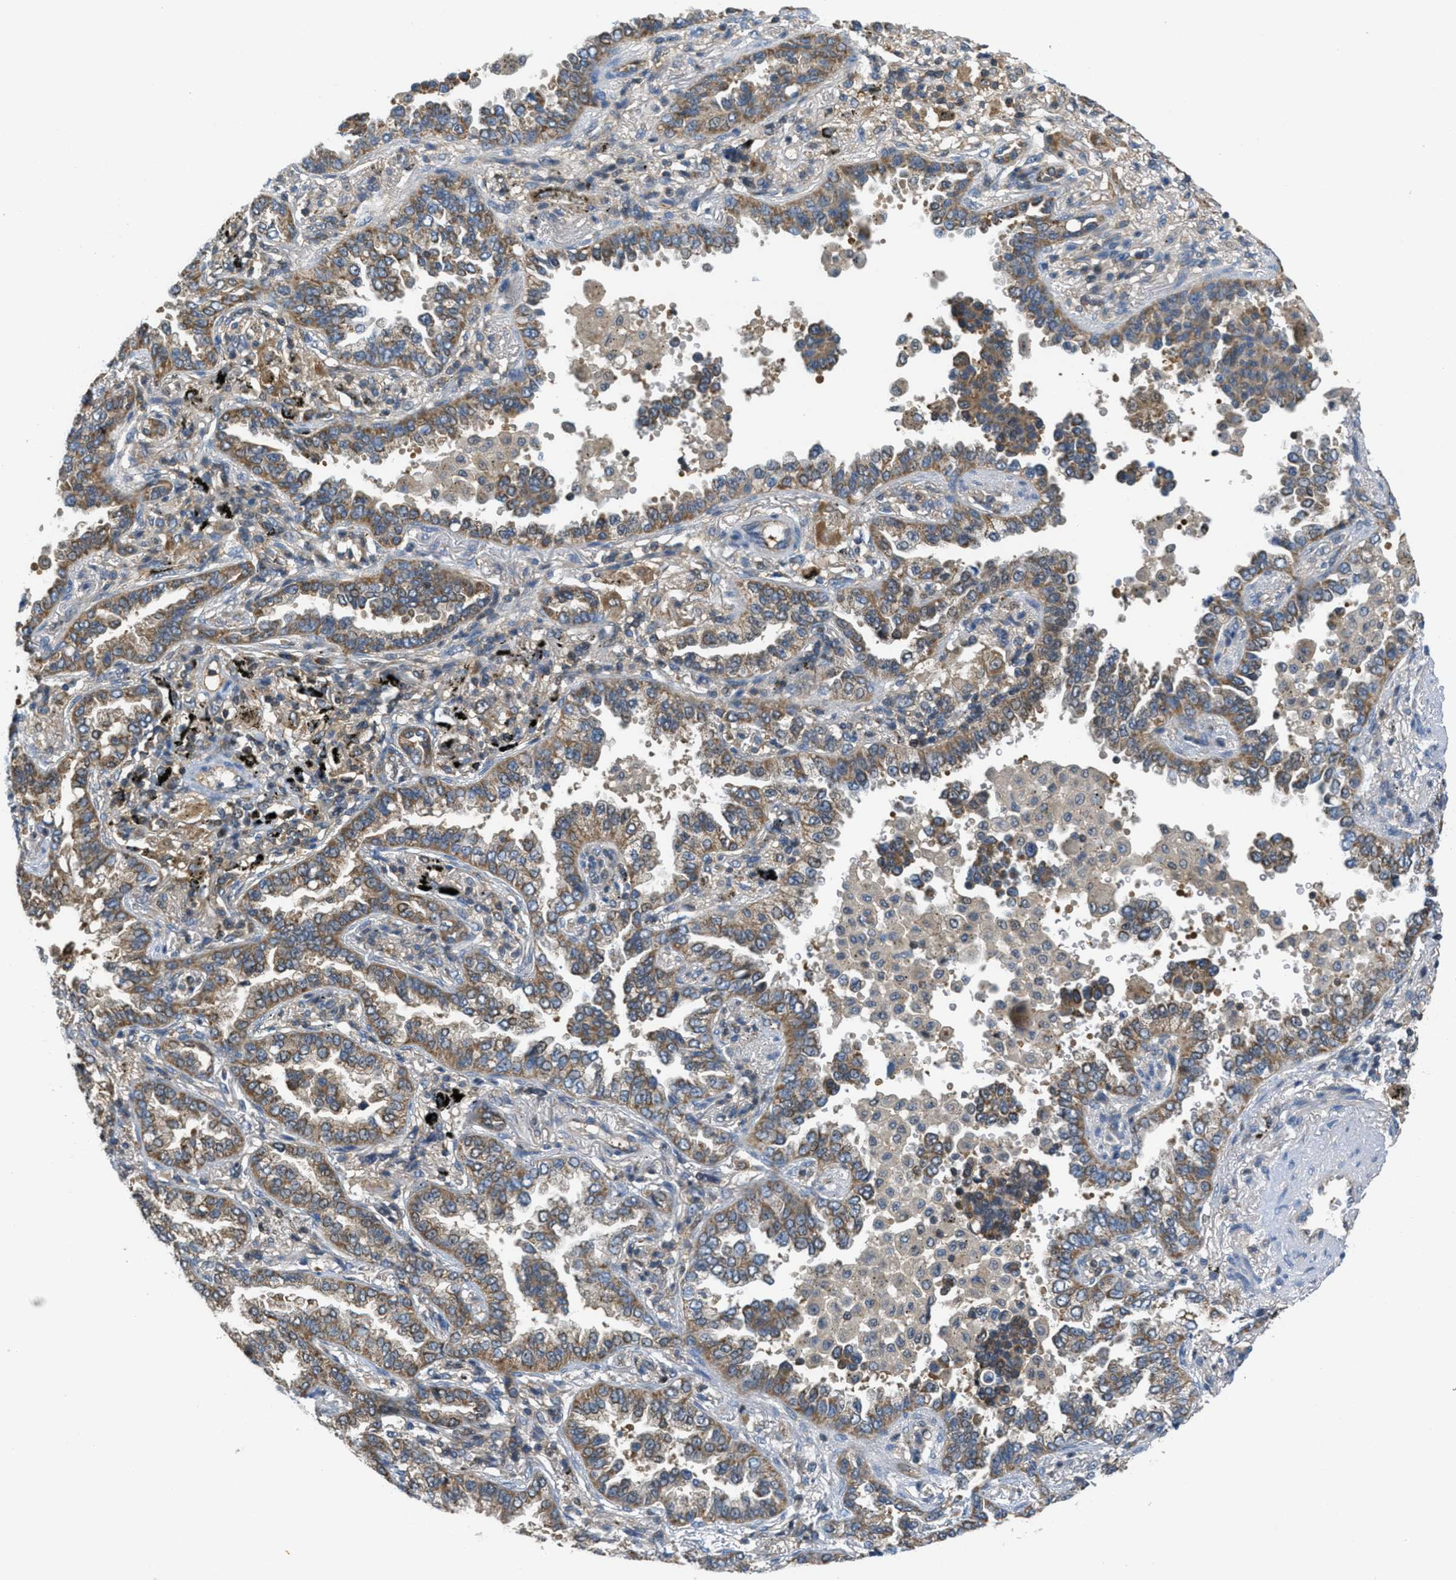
{"staining": {"intensity": "weak", "quantity": ">75%", "location": "cytoplasmic/membranous"}, "tissue": "lung cancer", "cell_type": "Tumor cells", "image_type": "cancer", "snomed": [{"axis": "morphology", "description": "Normal tissue, NOS"}, {"axis": "morphology", "description": "Adenocarcinoma, NOS"}, {"axis": "topography", "description": "Lung"}], "caption": "Immunohistochemistry (DAB (3,3'-diaminobenzidine)) staining of human lung adenocarcinoma shows weak cytoplasmic/membranous protein expression in approximately >75% of tumor cells. (IHC, brightfield microscopy, high magnification).", "gene": "PIP5K1C", "patient": {"sex": "male", "age": 59}}